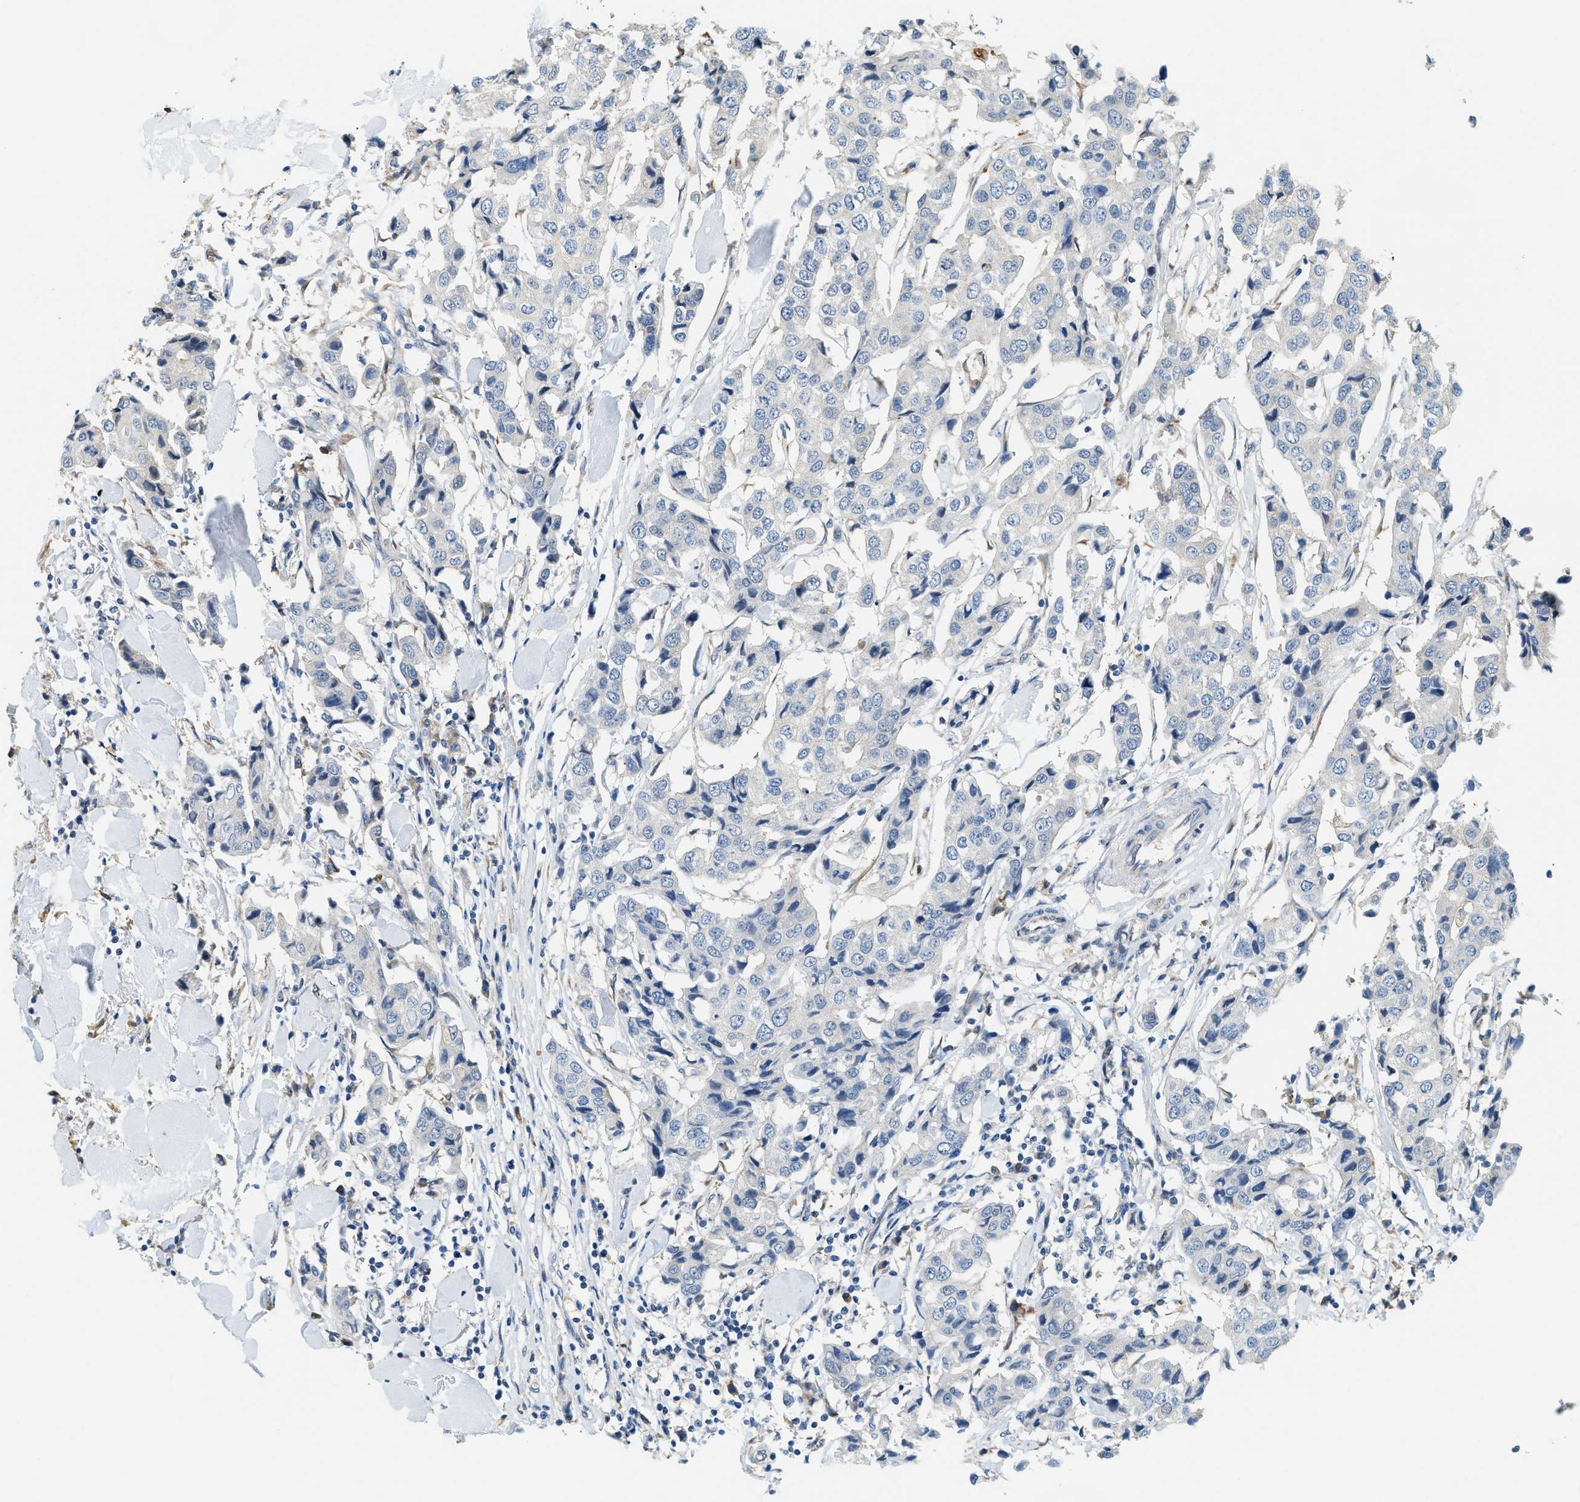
{"staining": {"intensity": "negative", "quantity": "none", "location": "none"}, "tissue": "breast cancer", "cell_type": "Tumor cells", "image_type": "cancer", "snomed": [{"axis": "morphology", "description": "Duct carcinoma"}, {"axis": "topography", "description": "Breast"}], "caption": "Immunohistochemical staining of breast invasive ductal carcinoma demonstrates no significant positivity in tumor cells. (DAB (3,3'-diaminobenzidine) IHC with hematoxylin counter stain).", "gene": "CYTH2", "patient": {"sex": "female", "age": 80}}